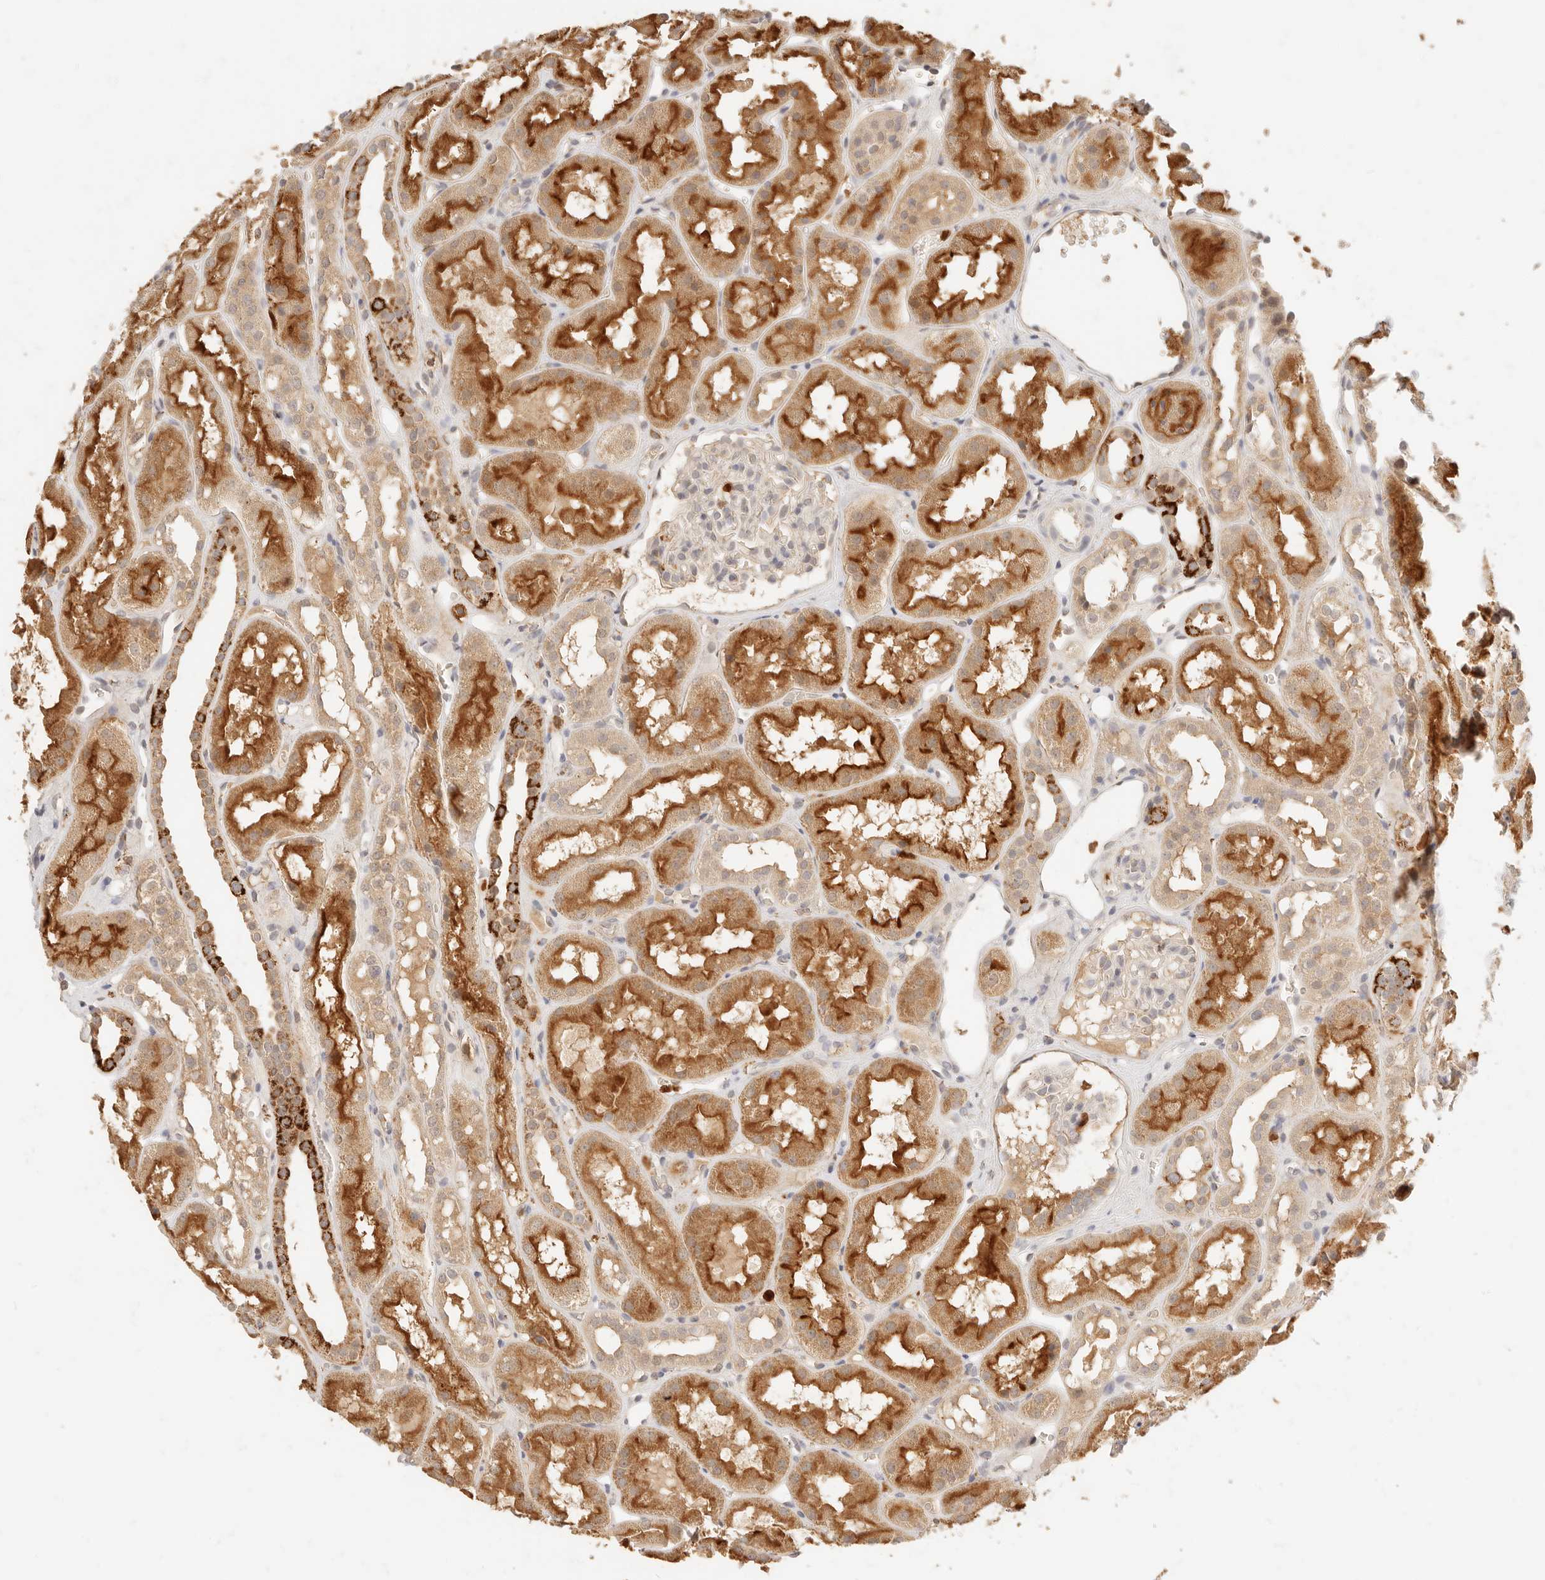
{"staining": {"intensity": "negative", "quantity": "none", "location": "none"}, "tissue": "kidney", "cell_type": "Cells in glomeruli", "image_type": "normal", "snomed": [{"axis": "morphology", "description": "Normal tissue, NOS"}, {"axis": "topography", "description": "Kidney"}], "caption": "Immunohistochemistry (IHC) micrograph of normal human kidney stained for a protein (brown), which displays no positivity in cells in glomeruli.", "gene": "TMTC2", "patient": {"sex": "male", "age": 16}}